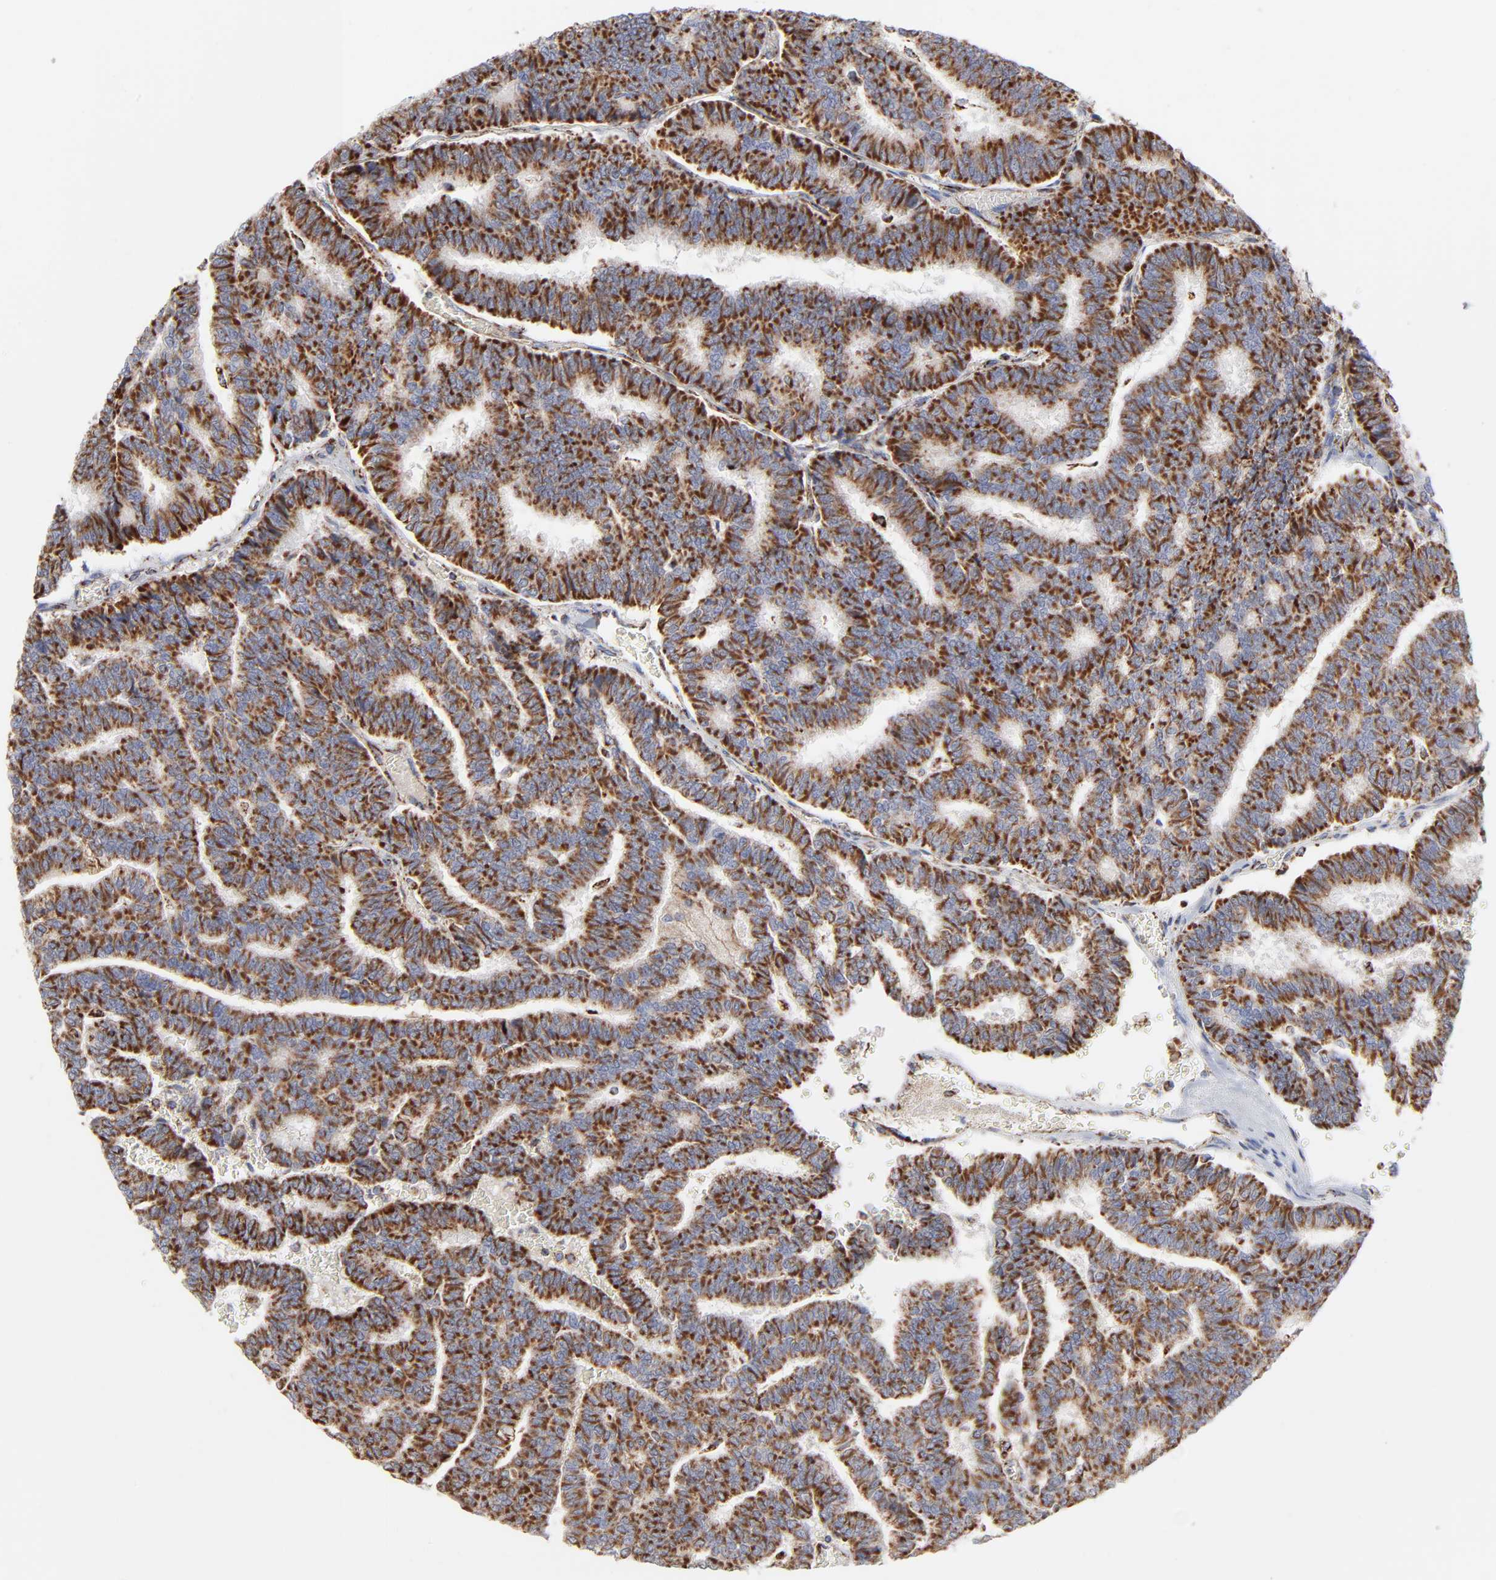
{"staining": {"intensity": "strong", "quantity": ">75%", "location": "cytoplasmic/membranous"}, "tissue": "thyroid cancer", "cell_type": "Tumor cells", "image_type": "cancer", "snomed": [{"axis": "morphology", "description": "Papillary adenocarcinoma, NOS"}, {"axis": "topography", "description": "Thyroid gland"}], "caption": "Protein staining of papillary adenocarcinoma (thyroid) tissue reveals strong cytoplasmic/membranous expression in about >75% of tumor cells.", "gene": "ASB3", "patient": {"sex": "female", "age": 35}}